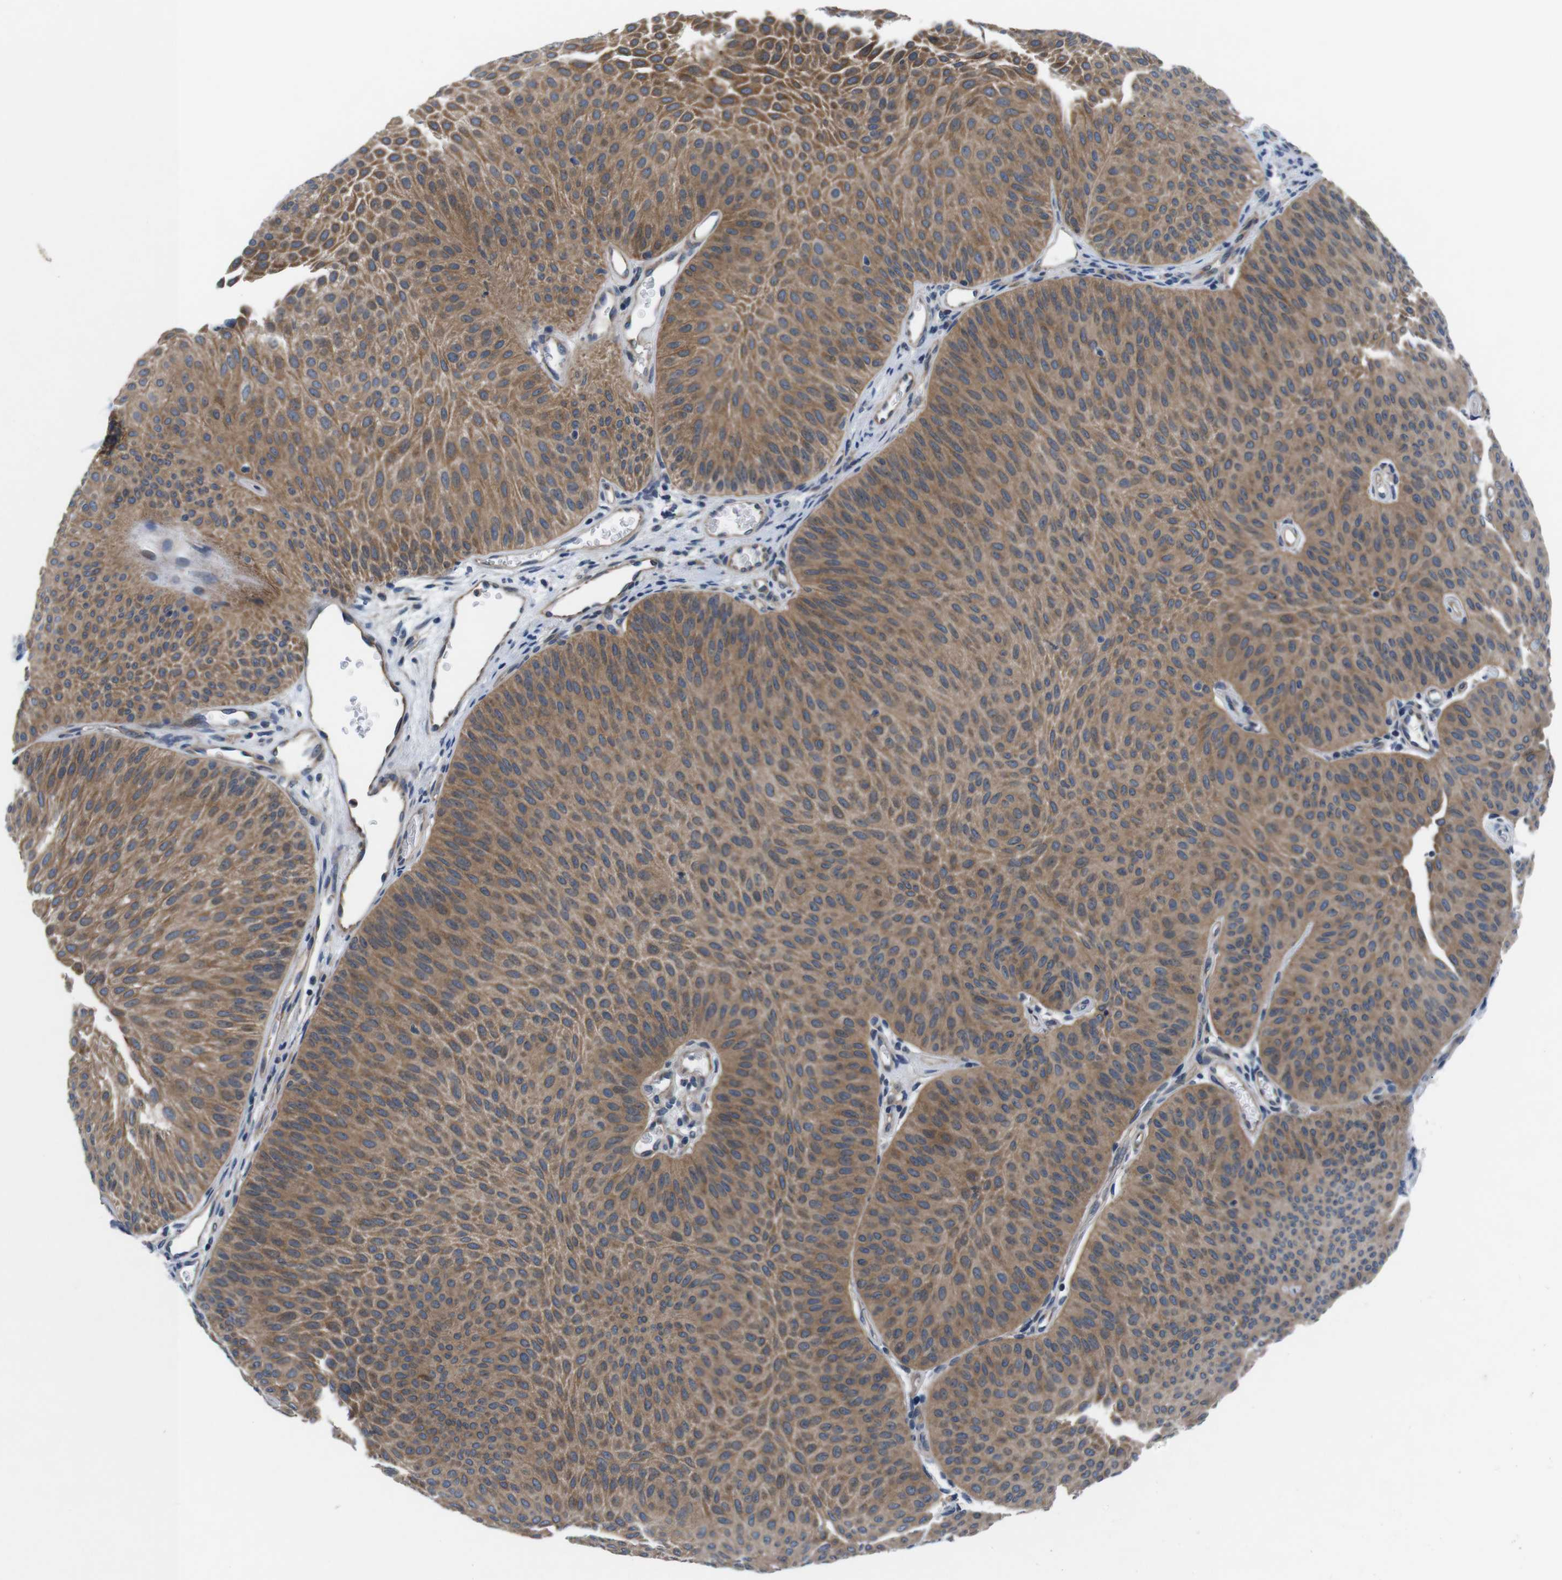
{"staining": {"intensity": "moderate", "quantity": ">75%", "location": "cytoplasmic/membranous"}, "tissue": "urothelial cancer", "cell_type": "Tumor cells", "image_type": "cancer", "snomed": [{"axis": "morphology", "description": "Urothelial carcinoma, Low grade"}, {"axis": "topography", "description": "Urinary bladder"}], "caption": "A brown stain highlights moderate cytoplasmic/membranous staining of a protein in urothelial cancer tumor cells.", "gene": "JAK1", "patient": {"sex": "female", "age": 60}}